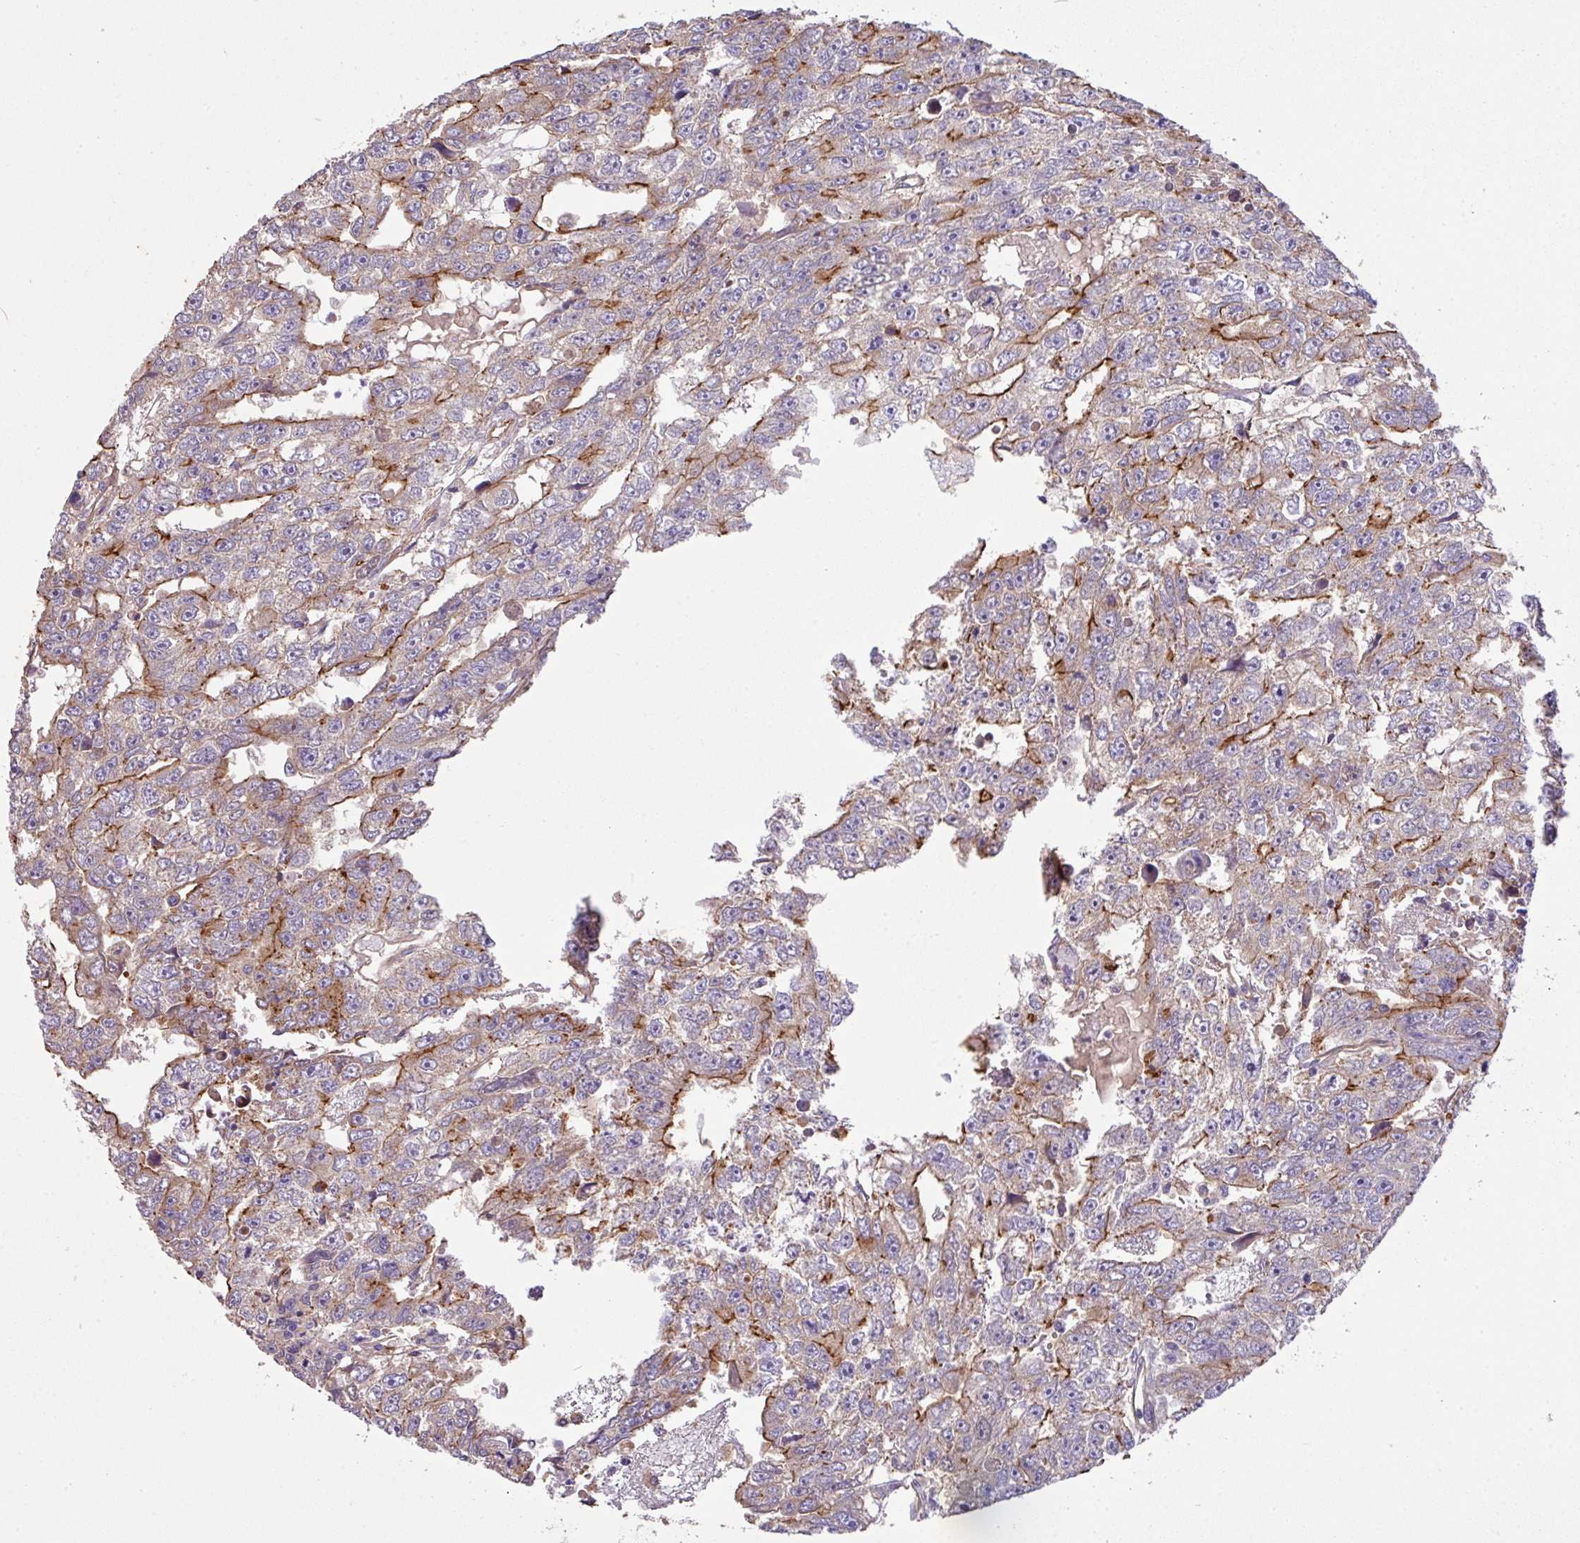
{"staining": {"intensity": "moderate", "quantity": "25%-75%", "location": "cytoplasmic/membranous"}, "tissue": "testis cancer", "cell_type": "Tumor cells", "image_type": "cancer", "snomed": [{"axis": "morphology", "description": "Carcinoma, Embryonal, NOS"}, {"axis": "topography", "description": "Testis"}], "caption": "The immunohistochemical stain shows moderate cytoplasmic/membranous expression in tumor cells of testis embryonal carcinoma tissue. (Brightfield microscopy of DAB IHC at high magnification).", "gene": "LRRC53", "patient": {"sex": "male", "age": 20}}